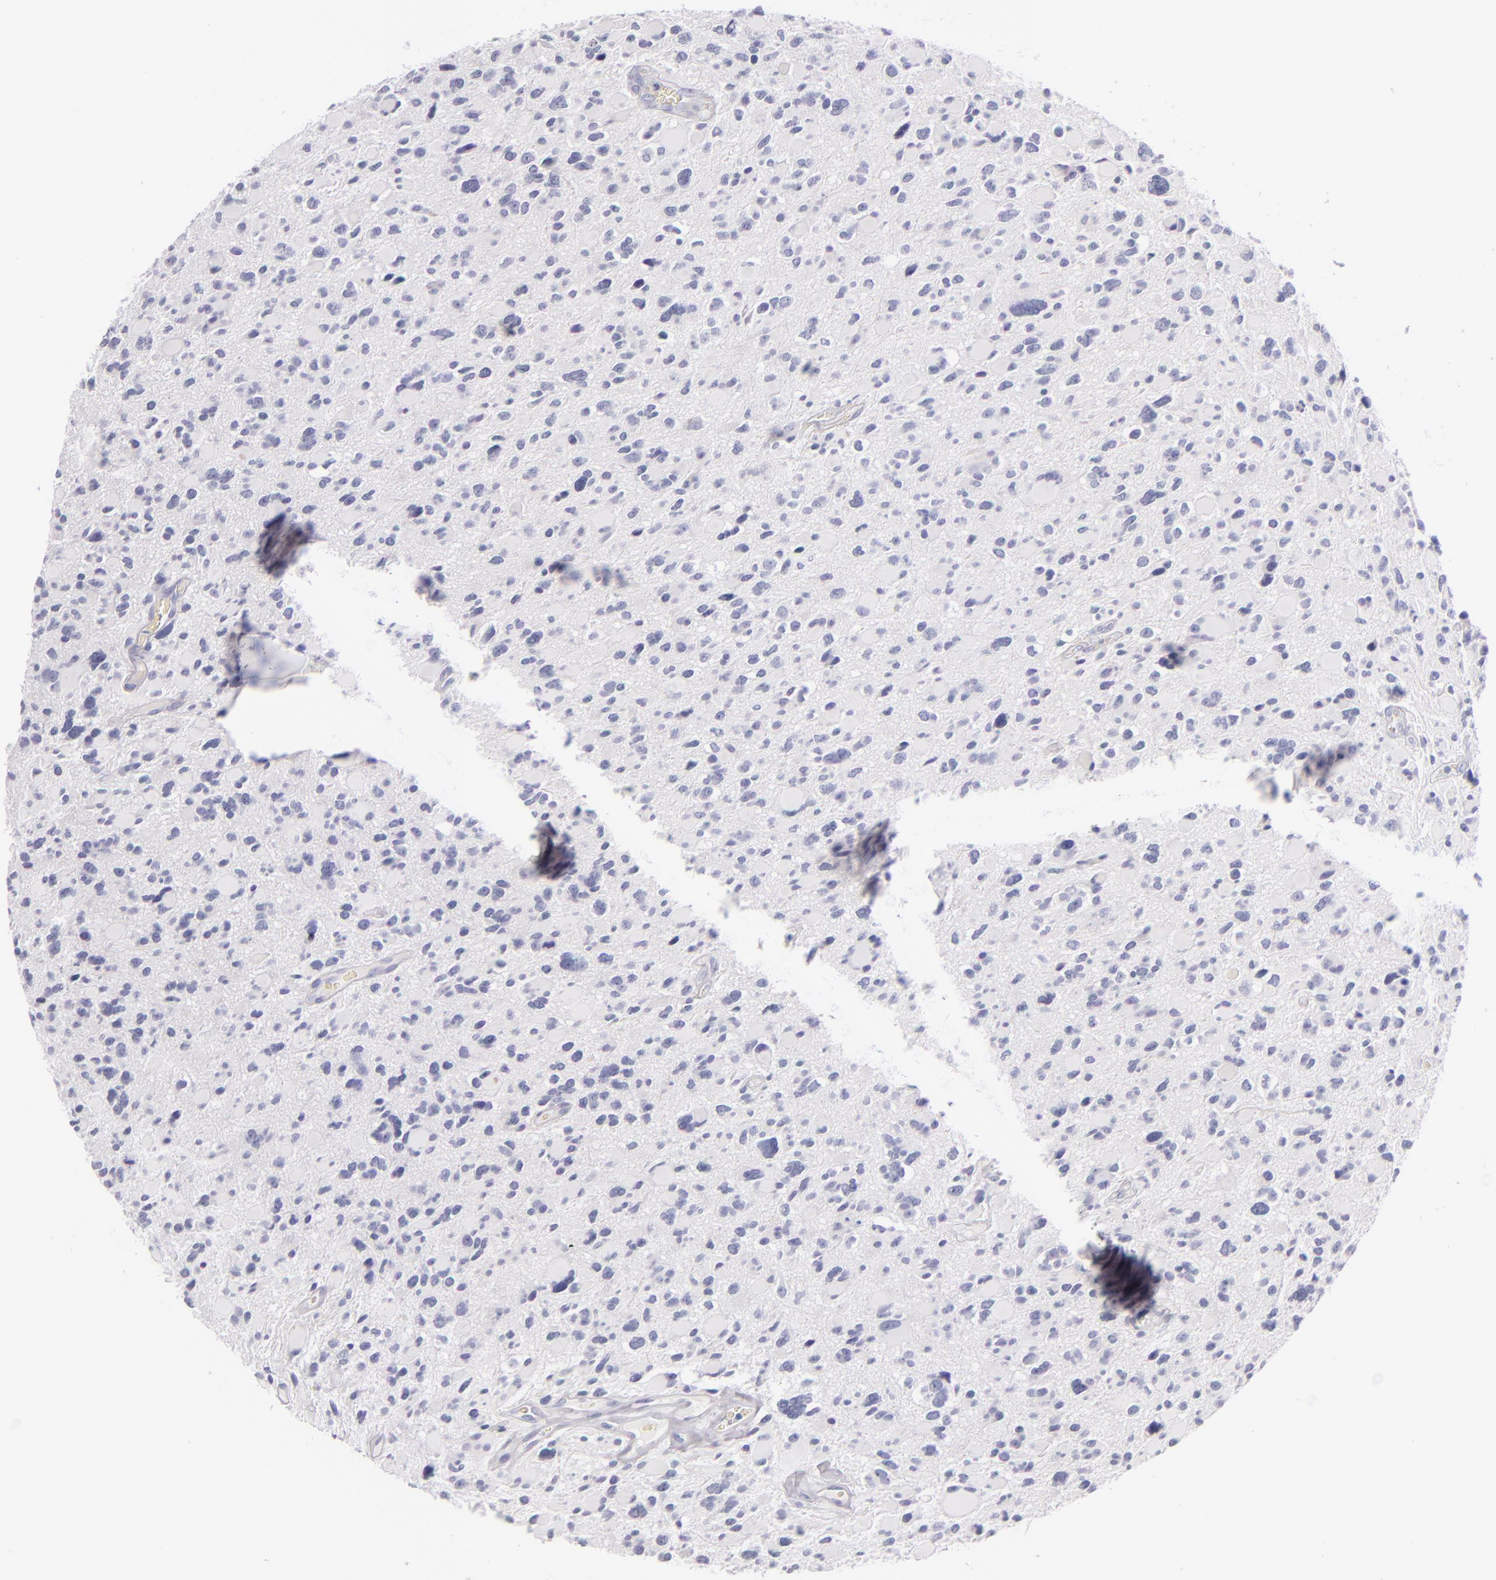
{"staining": {"intensity": "negative", "quantity": "none", "location": "none"}, "tissue": "glioma", "cell_type": "Tumor cells", "image_type": "cancer", "snomed": [{"axis": "morphology", "description": "Glioma, malignant, High grade"}, {"axis": "topography", "description": "Brain"}], "caption": "IHC micrograph of malignant glioma (high-grade) stained for a protein (brown), which shows no positivity in tumor cells.", "gene": "FABP1", "patient": {"sex": "female", "age": 37}}